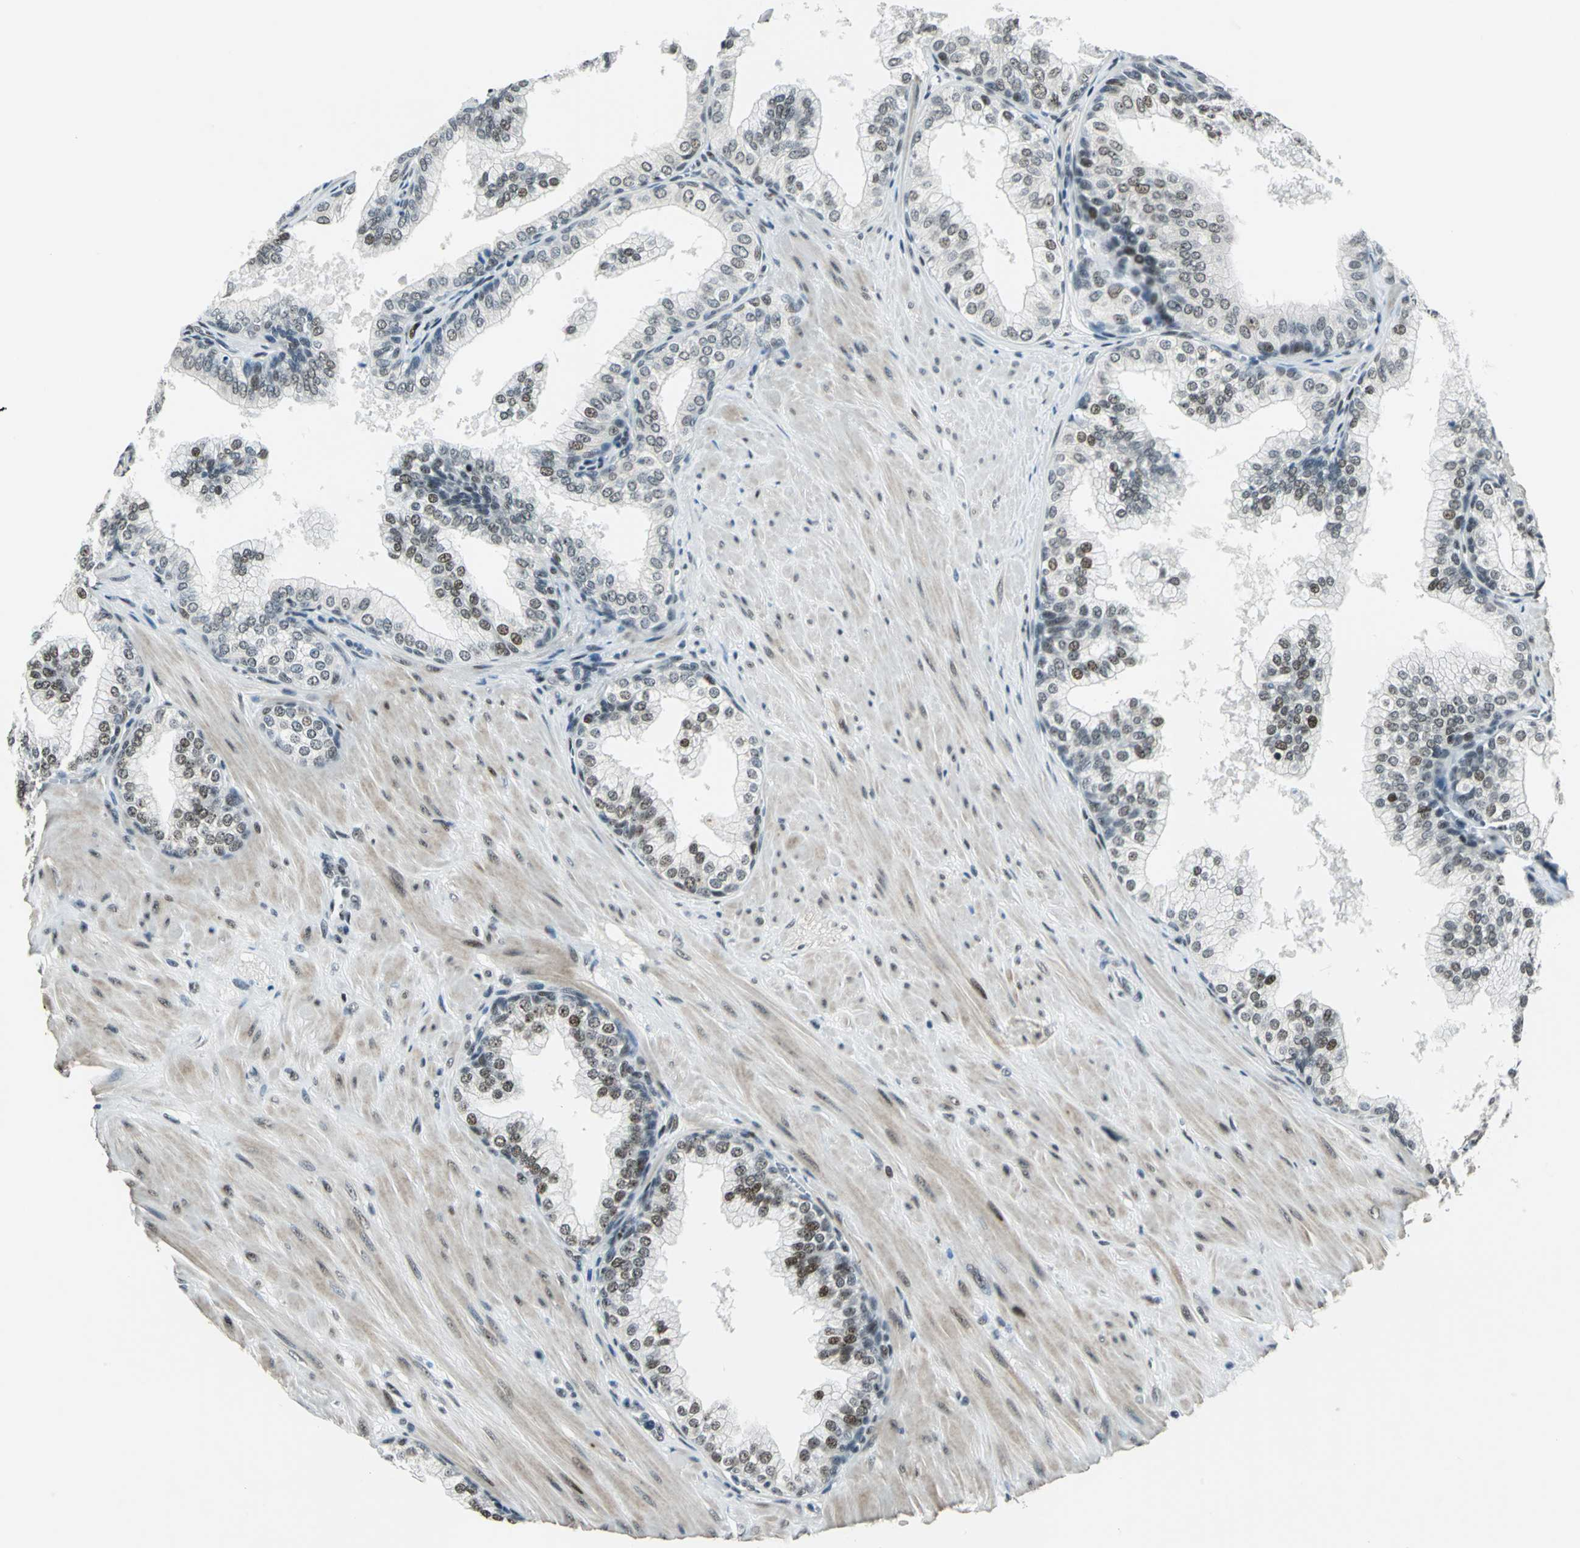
{"staining": {"intensity": "strong", "quantity": ">75%", "location": "nuclear"}, "tissue": "prostate", "cell_type": "Glandular cells", "image_type": "normal", "snomed": [{"axis": "morphology", "description": "Normal tissue, NOS"}, {"axis": "topography", "description": "Prostate"}], "caption": "Glandular cells reveal strong nuclear positivity in about >75% of cells in benign prostate.", "gene": "KAT6B", "patient": {"sex": "male", "age": 60}}